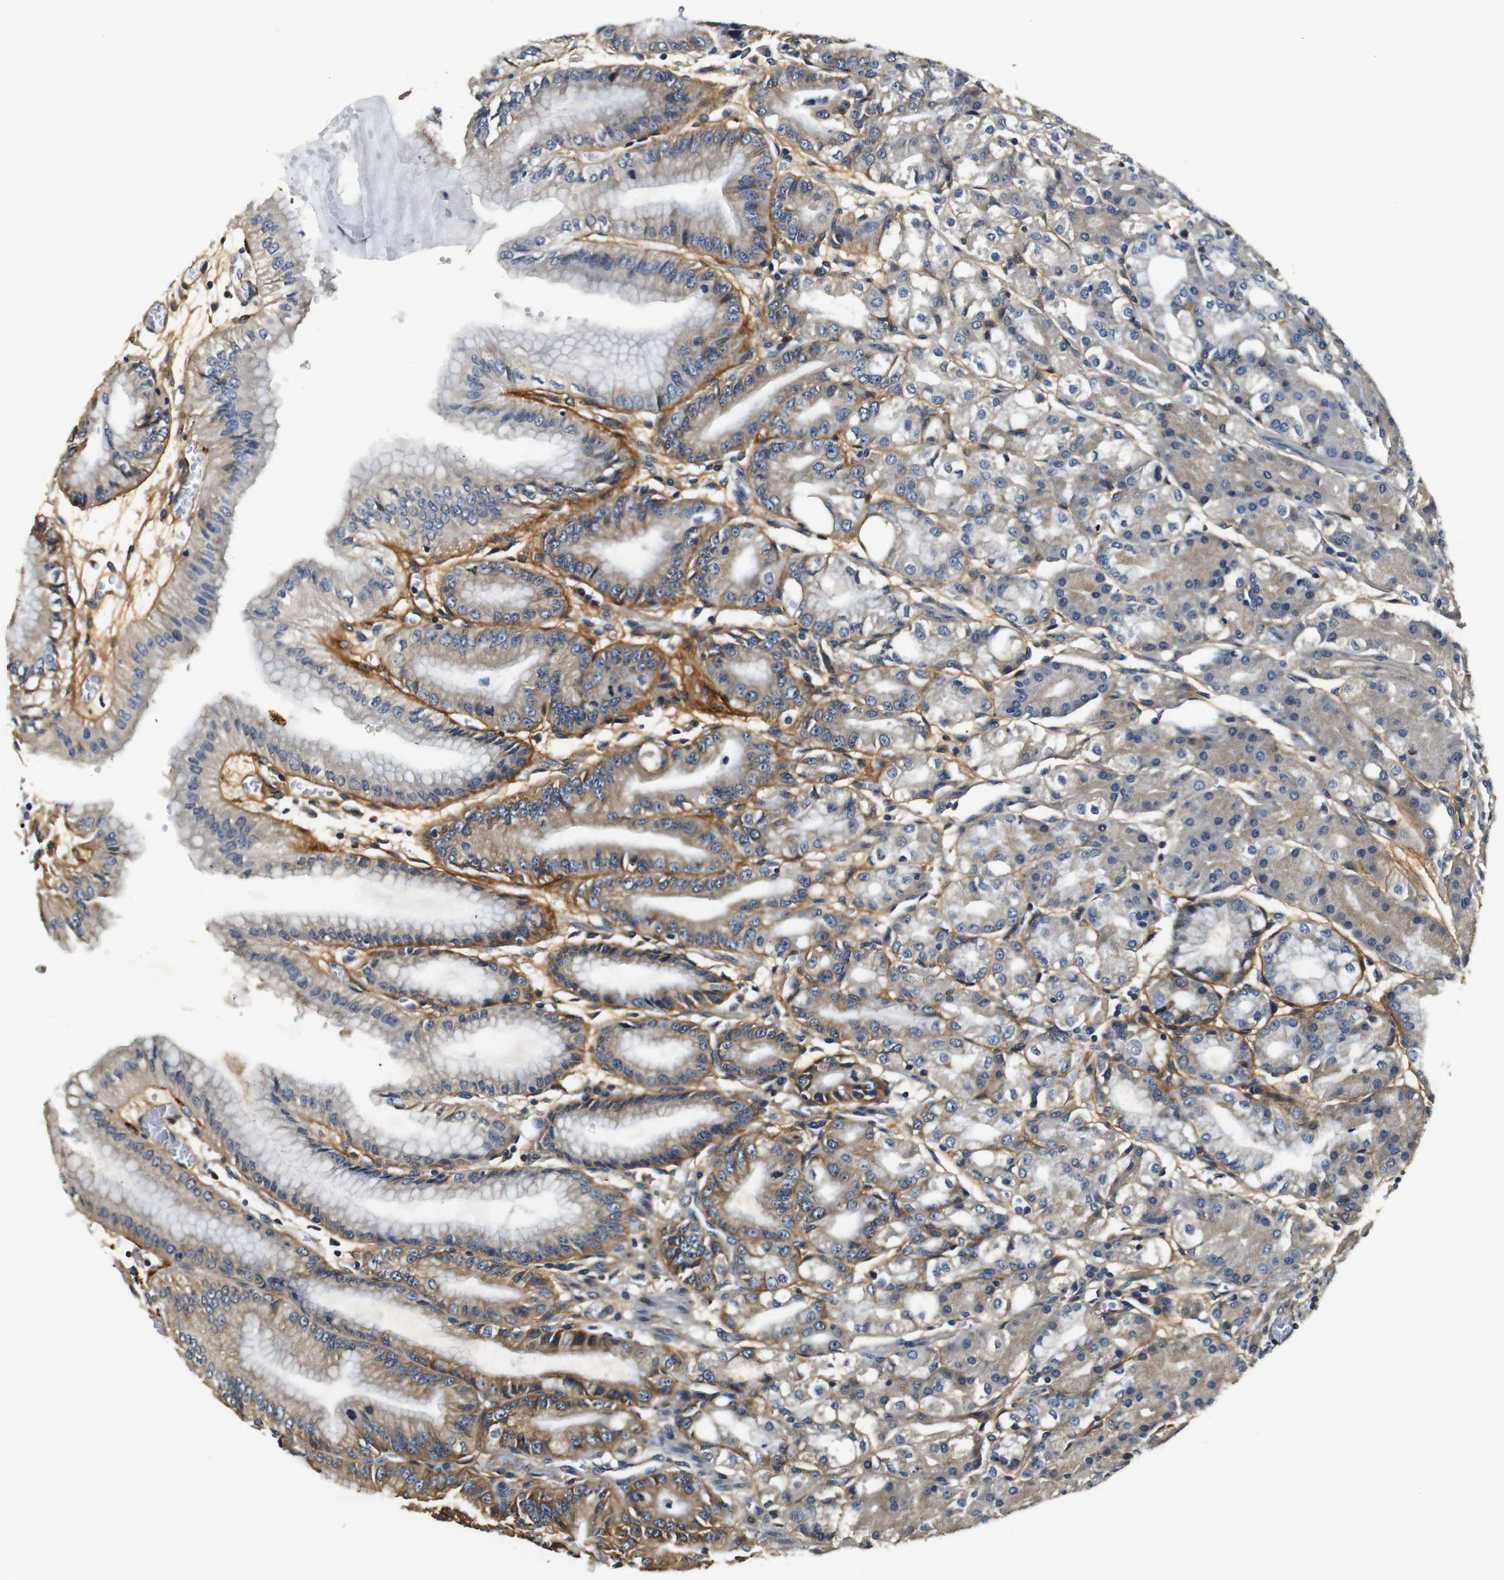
{"staining": {"intensity": "moderate", "quantity": "25%-75%", "location": "cytoplasmic/membranous"}, "tissue": "stomach", "cell_type": "Glandular cells", "image_type": "normal", "snomed": [{"axis": "morphology", "description": "Normal tissue, NOS"}, {"axis": "topography", "description": "Stomach, lower"}], "caption": "Protein positivity by immunohistochemistry shows moderate cytoplasmic/membranous positivity in about 25%-75% of glandular cells in benign stomach.", "gene": "COL1A1", "patient": {"sex": "male", "age": 71}}